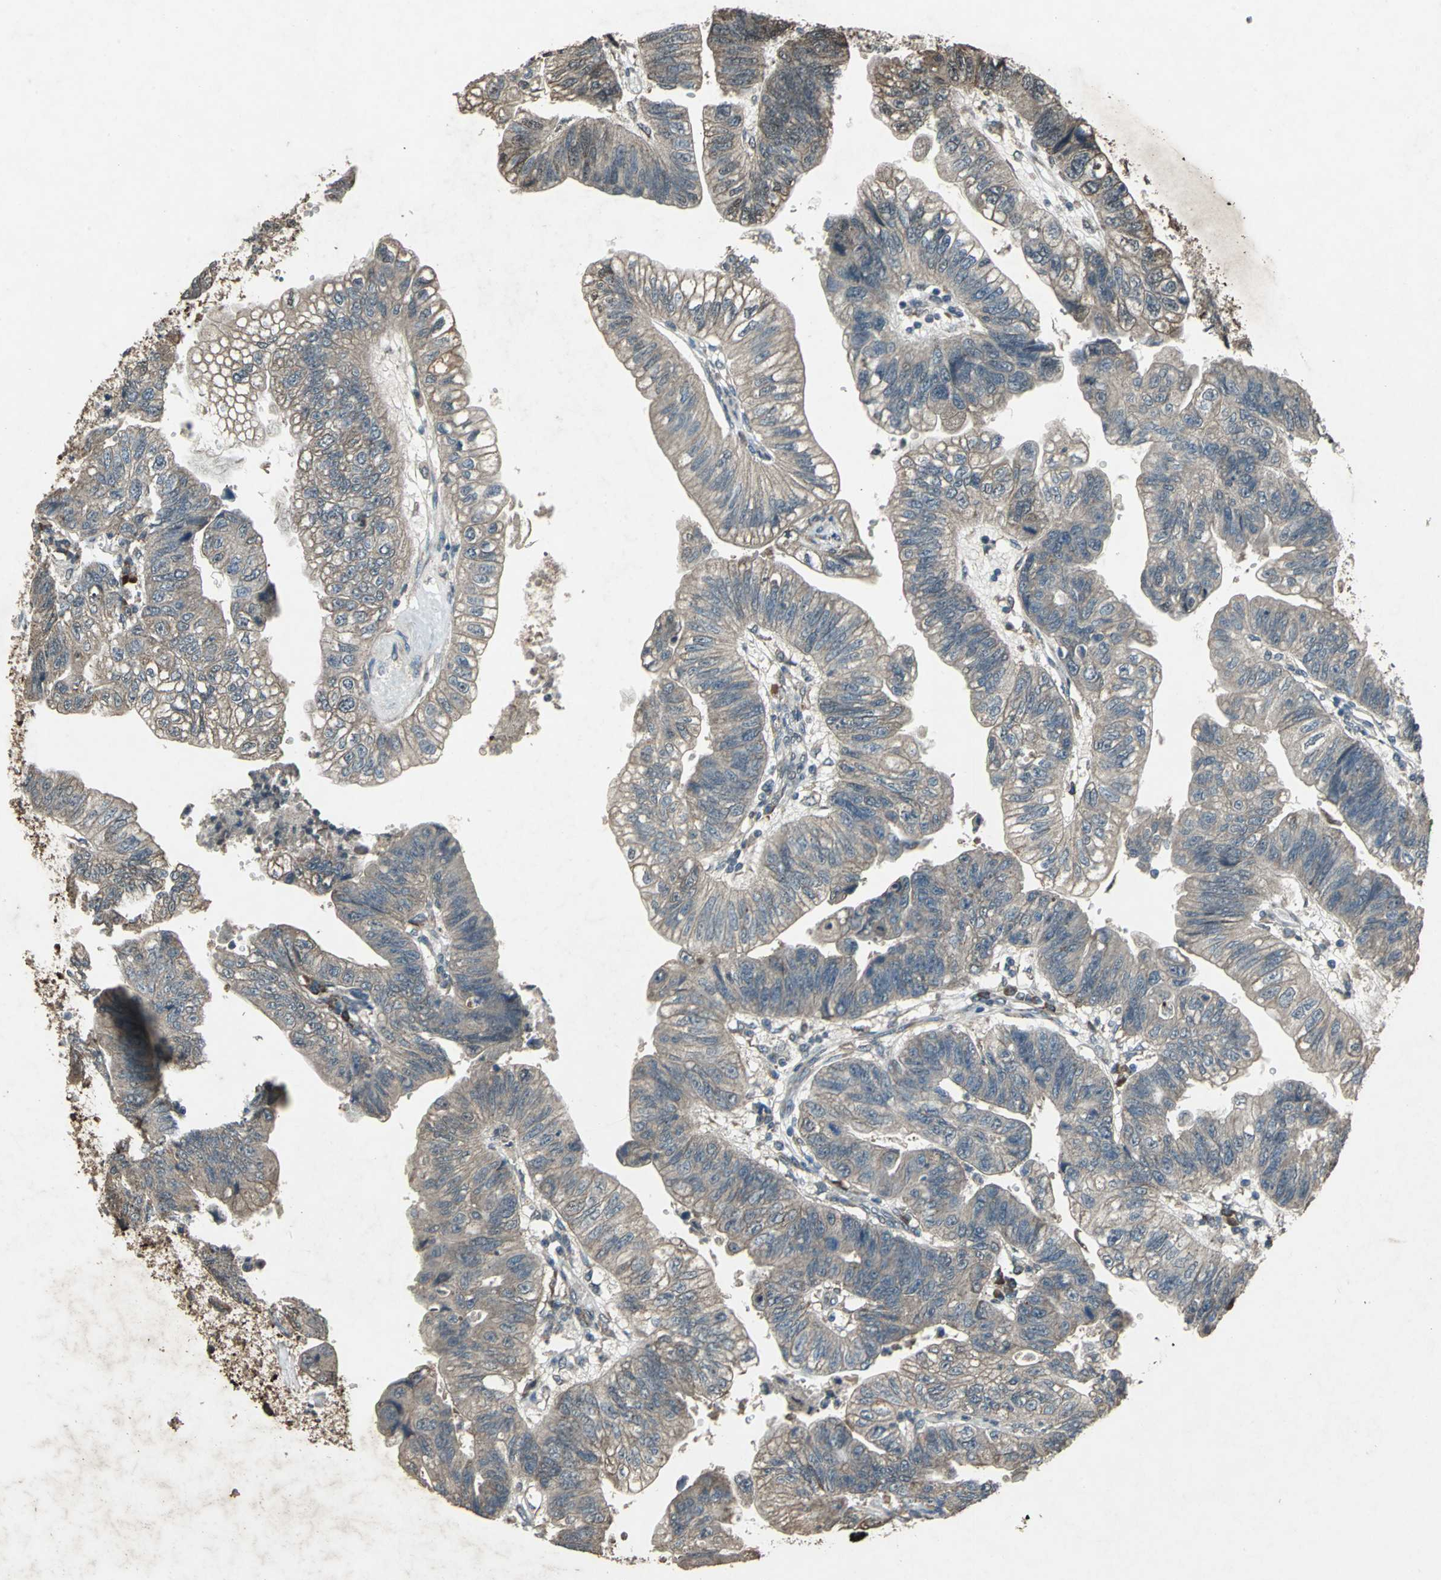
{"staining": {"intensity": "weak", "quantity": ">75%", "location": "cytoplasmic/membranous"}, "tissue": "stomach cancer", "cell_type": "Tumor cells", "image_type": "cancer", "snomed": [{"axis": "morphology", "description": "Adenocarcinoma, NOS"}, {"axis": "topography", "description": "Stomach"}], "caption": "Adenocarcinoma (stomach) tissue shows weak cytoplasmic/membranous positivity in about >75% of tumor cells, visualized by immunohistochemistry.", "gene": "SEPTIN4", "patient": {"sex": "male", "age": 59}}